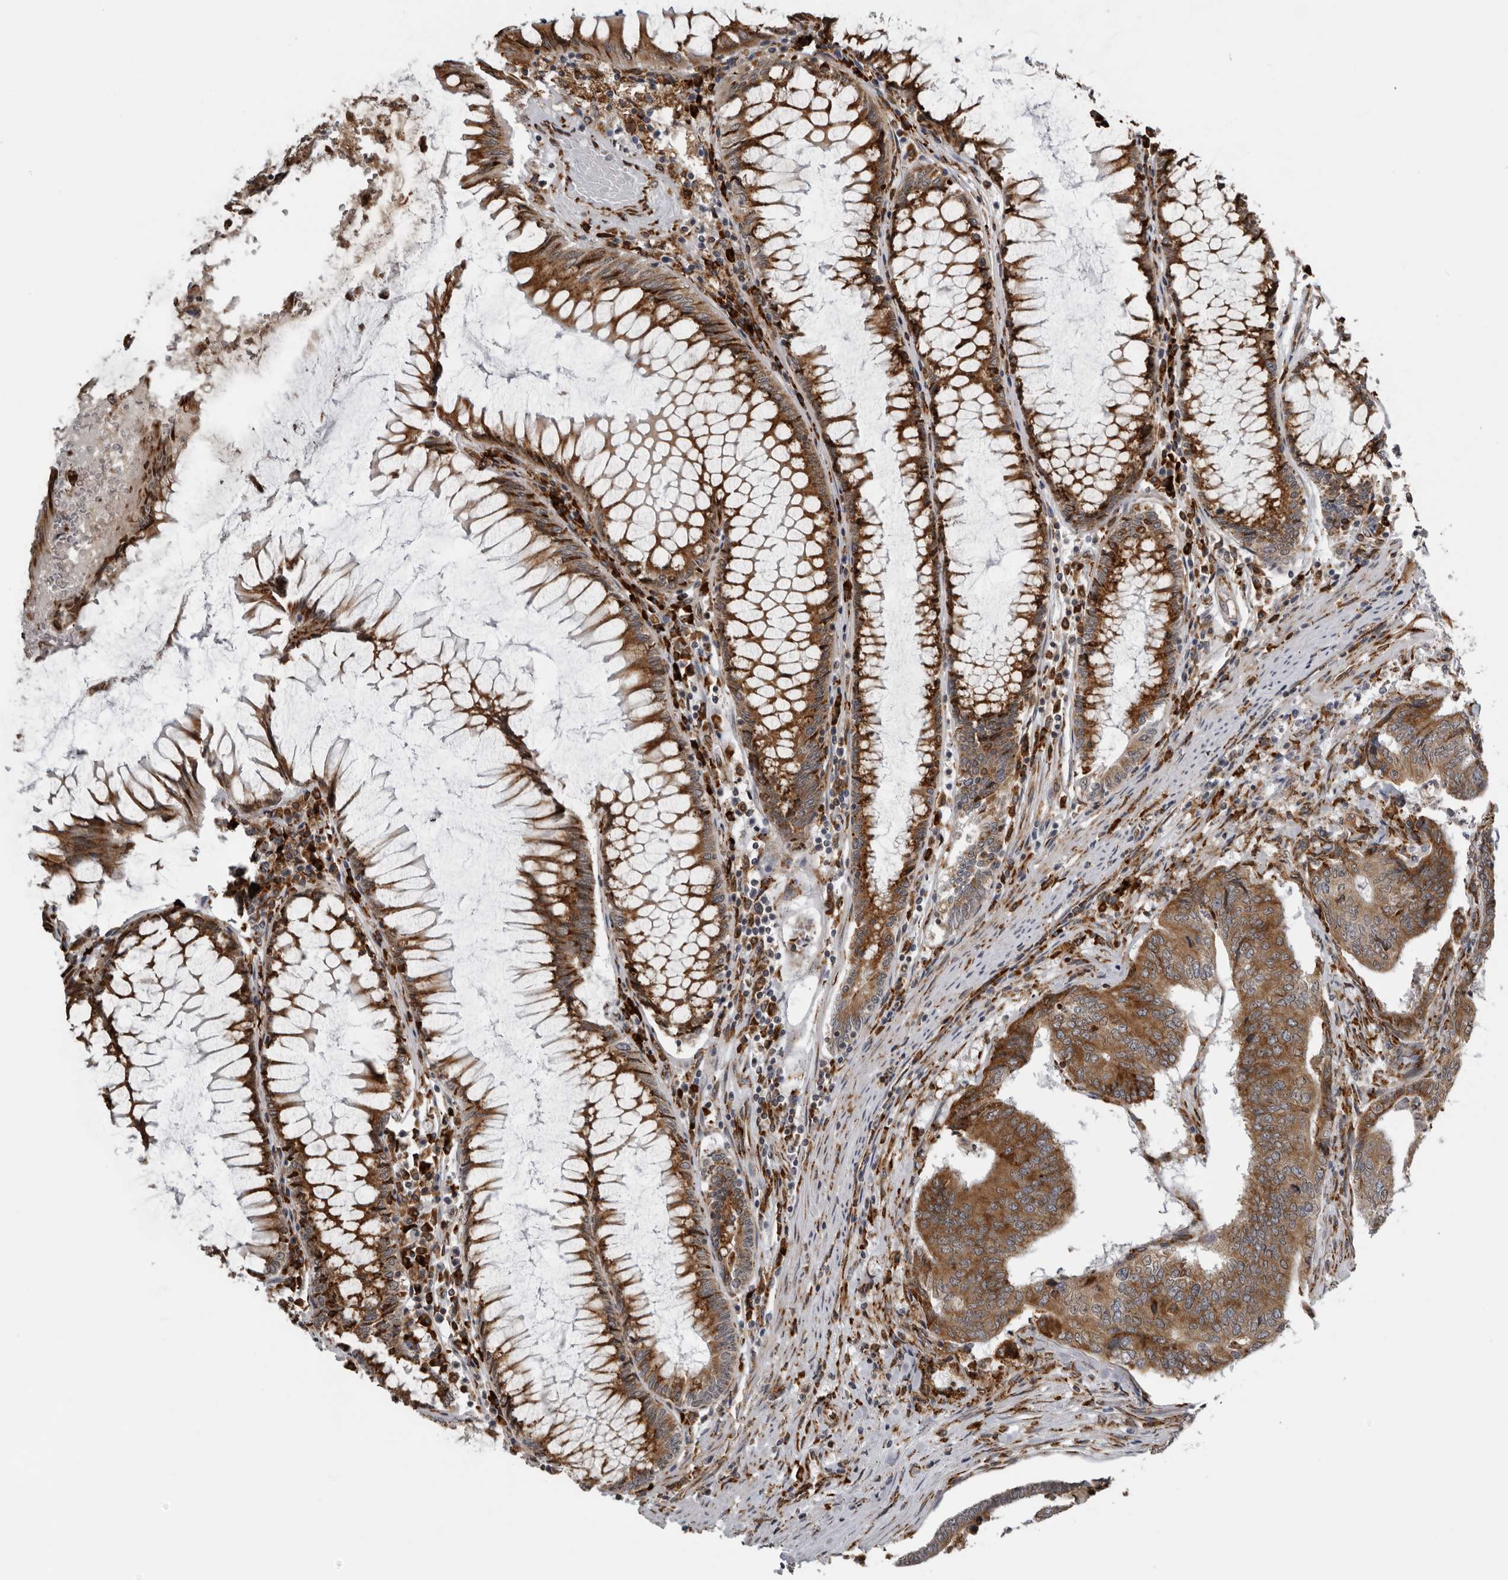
{"staining": {"intensity": "strong", "quantity": ">75%", "location": "cytoplasmic/membranous"}, "tissue": "colorectal cancer", "cell_type": "Tumor cells", "image_type": "cancer", "snomed": [{"axis": "morphology", "description": "Adenocarcinoma, NOS"}, {"axis": "topography", "description": "Colon"}], "caption": "About >75% of tumor cells in human colorectal cancer (adenocarcinoma) display strong cytoplasmic/membranous protein positivity as visualized by brown immunohistochemical staining.", "gene": "ALPK2", "patient": {"sex": "female", "age": 67}}